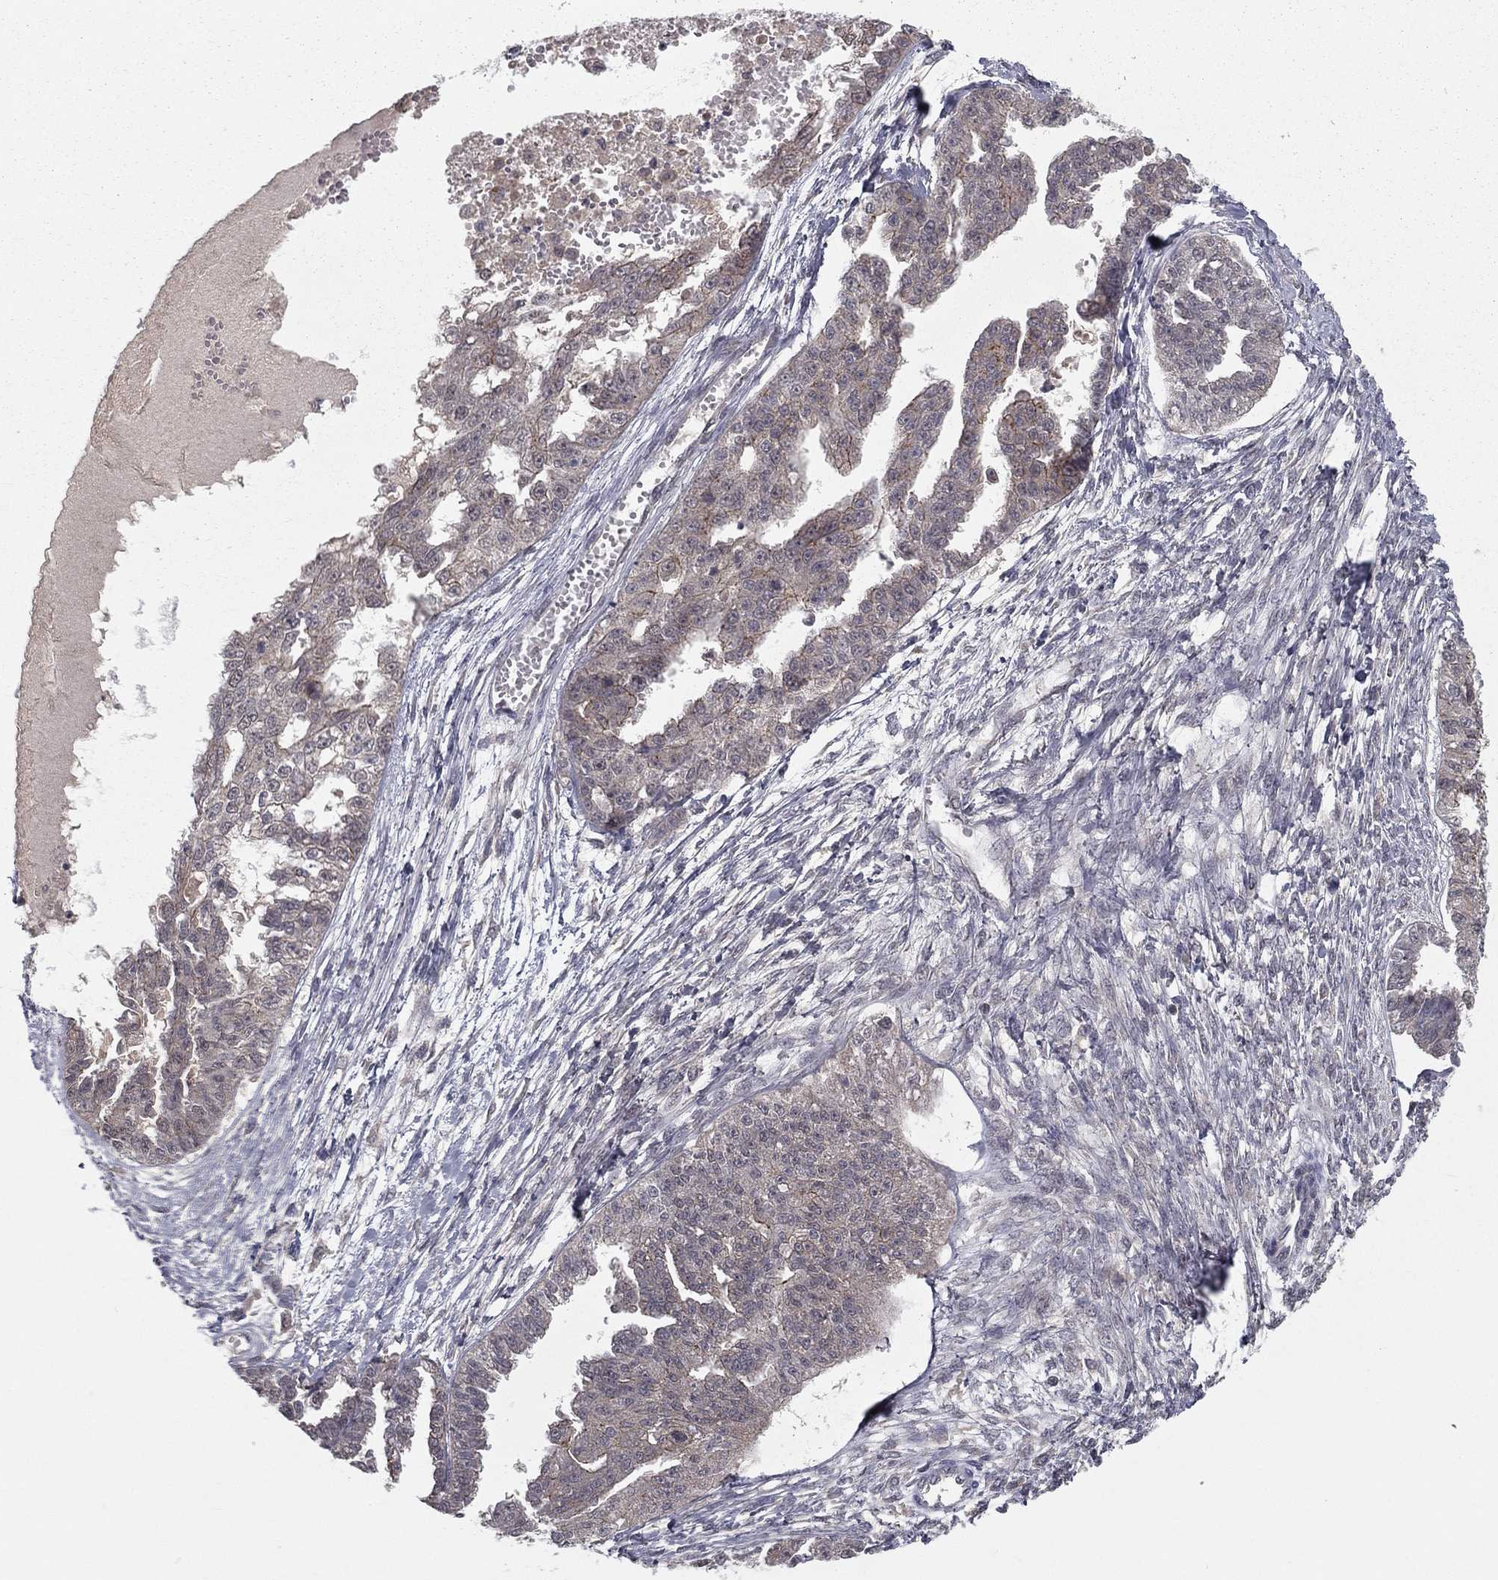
{"staining": {"intensity": "negative", "quantity": "none", "location": "none"}, "tissue": "ovarian cancer", "cell_type": "Tumor cells", "image_type": "cancer", "snomed": [{"axis": "morphology", "description": "Cystadenocarcinoma, serous, NOS"}, {"axis": "topography", "description": "Ovary"}], "caption": "Human ovarian serous cystadenocarcinoma stained for a protein using immunohistochemistry reveals no expression in tumor cells.", "gene": "ZDHHC15", "patient": {"sex": "female", "age": 58}}